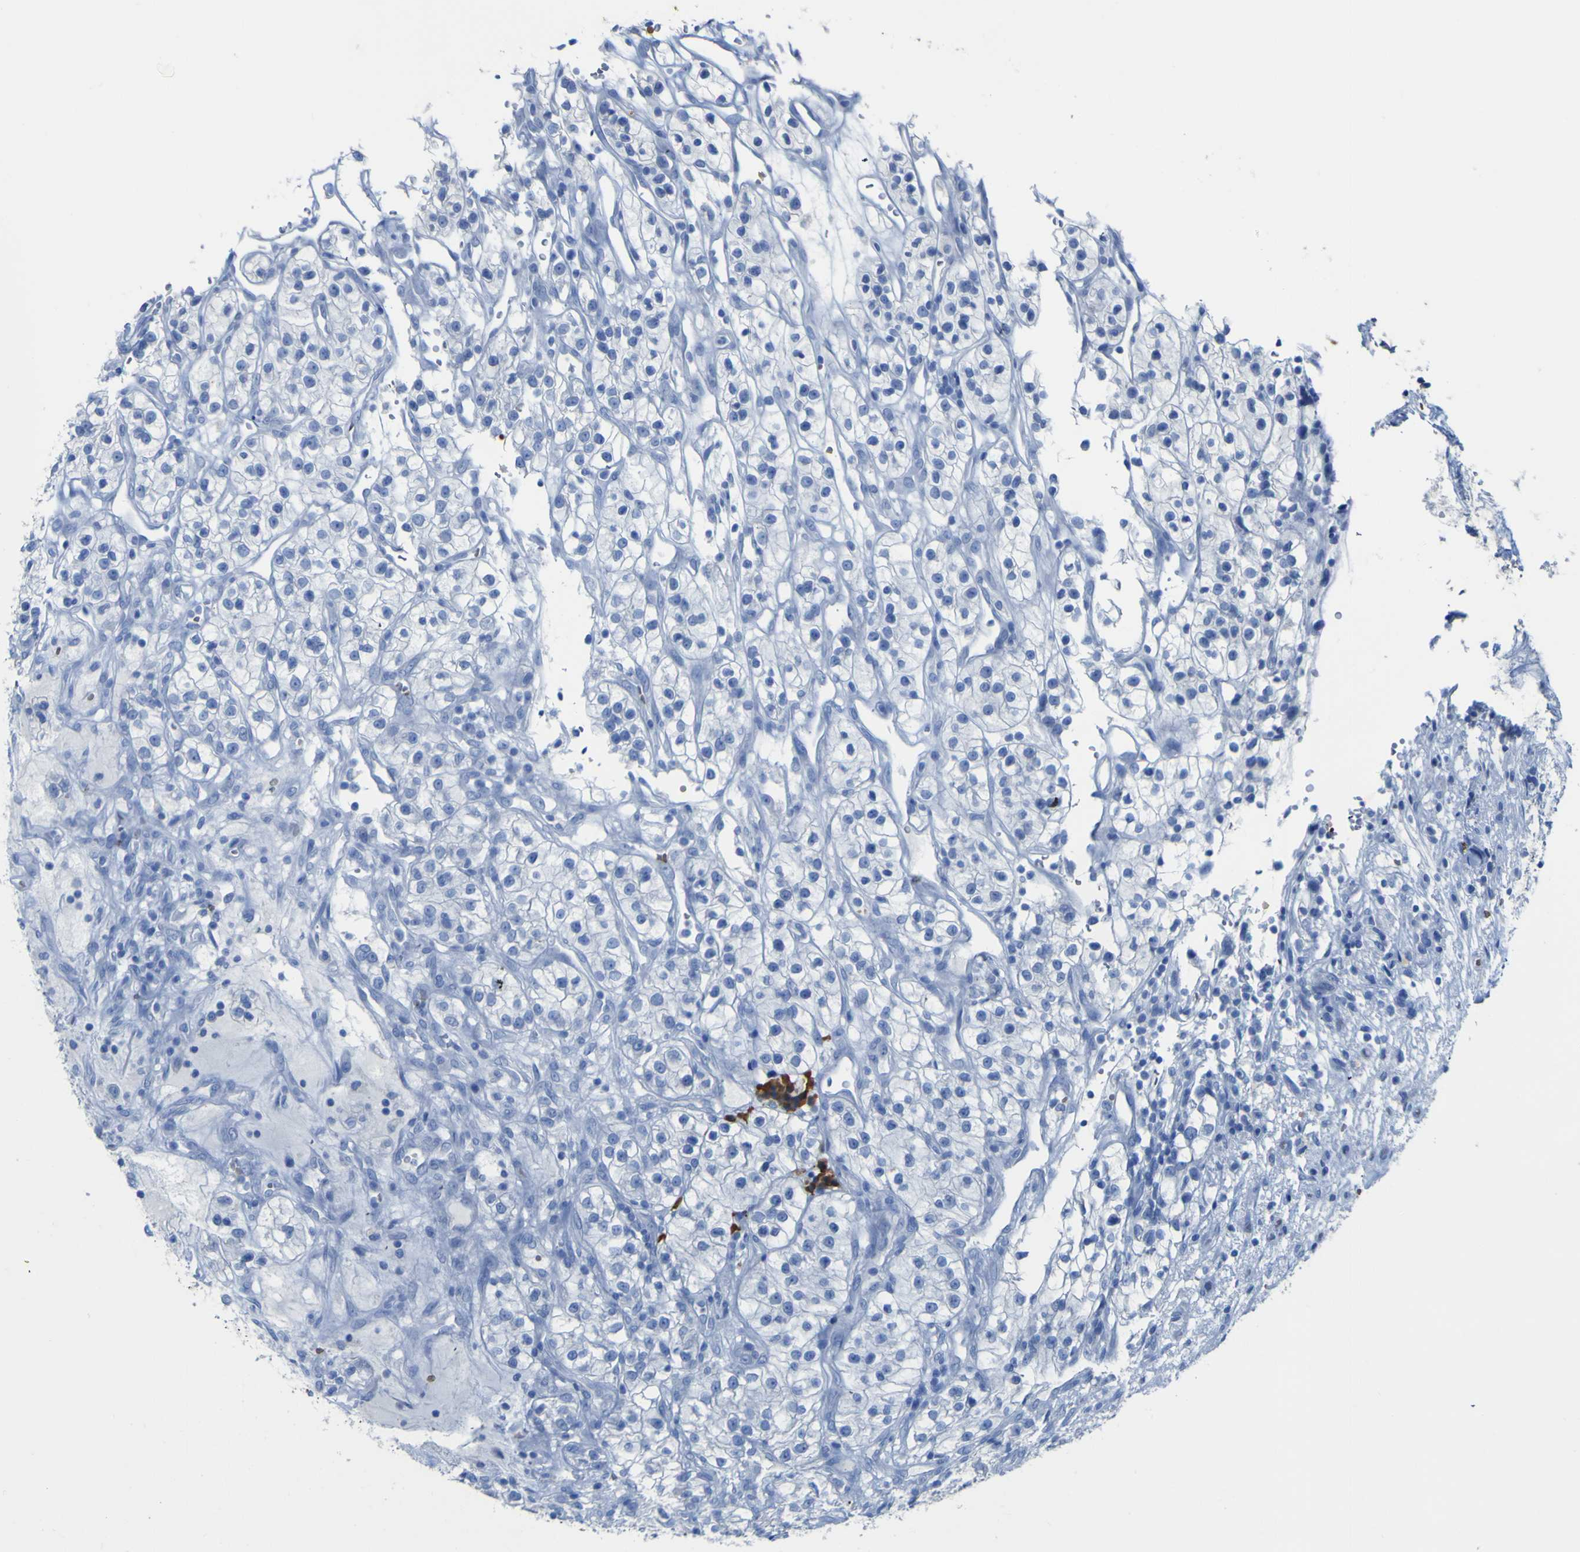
{"staining": {"intensity": "negative", "quantity": "none", "location": "none"}, "tissue": "renal cancer", "cell_type": "Tumor cells", "image_type": "cancer", "snomed": [{"axis": "morphology", "description": "Adenocarcinoma, NOS"}, {"axis": "topography", "description": "Kidney"}], "caption": "Immunohistochemistry (IHC) micrograph of neoplastic tissue: human renal cancer (adenocarcinoma) stained with DAB reveals no significant protein expression in tumor cells. (DAB (3,3'-diaminobenzidine) immunohistochemistry (IHC) visualized using brightfield microscopy, high magnification).", "gene": "GCM1", "patient": {"sex": "female", "age": 57}}